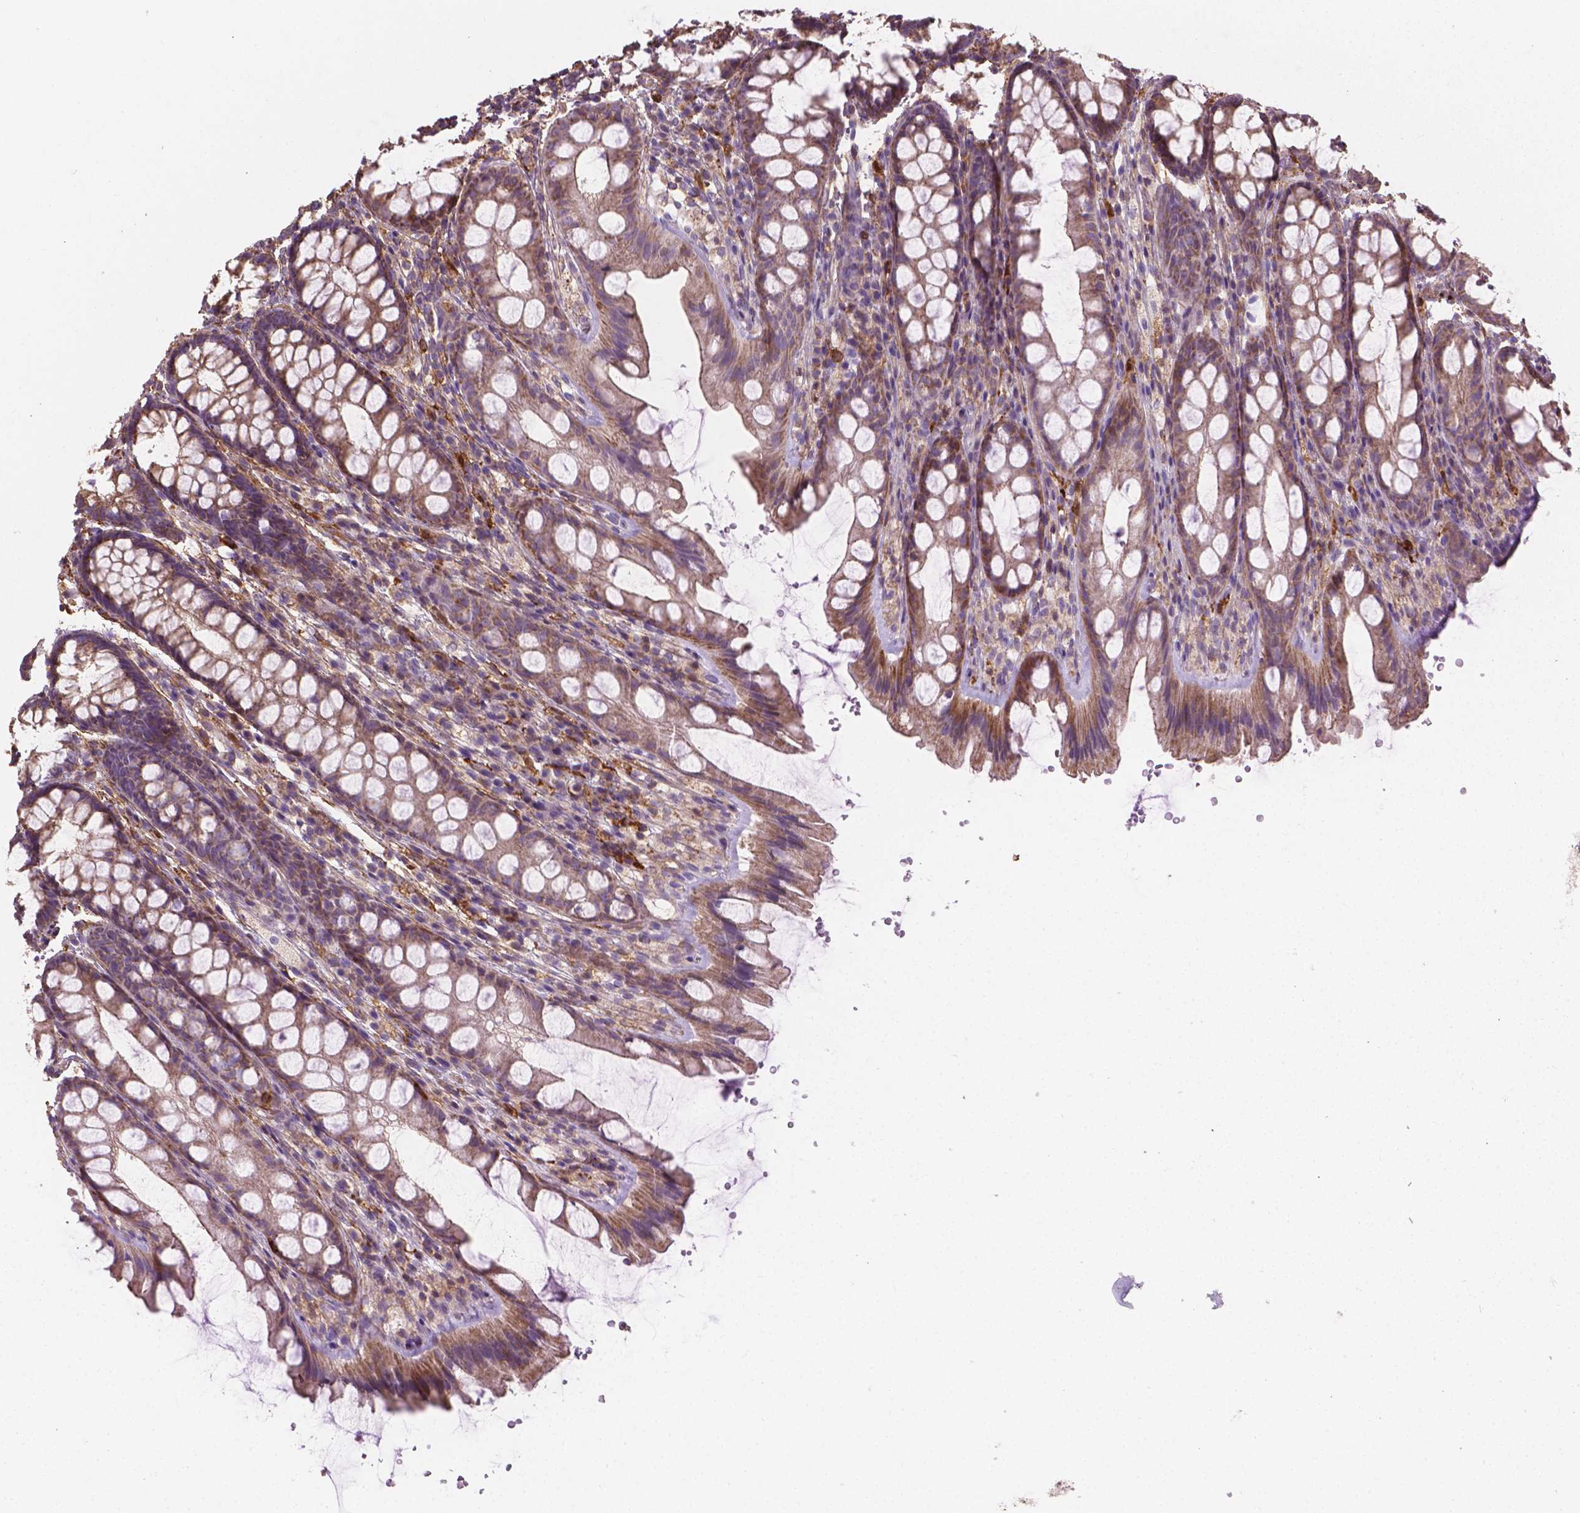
{"staining": {"intensity": "moderate", "quantity": ">75%", "location": "cytoplasmic/membranous"}, "tissue": "colon", "cell_type": "Endothelial cells", "image_type": "normal", "snomed": [{"axis": "morphology", "description": "Normal tissue, NOS"}, {"axis": "topography", "description": "Colon"}], "caption": "High-magnification brightfield microscopy of normal colon stained with DAB (3,3'-diaminobenzidine) (brown) and counterstained with hematoxylin (blue). endothelial cells exhibit moderate cytoplasmic/membranous positivity is identified in about>75% of cells.", "gene": "TCAF1", "patient": {"sex": "male", "age": 47}}